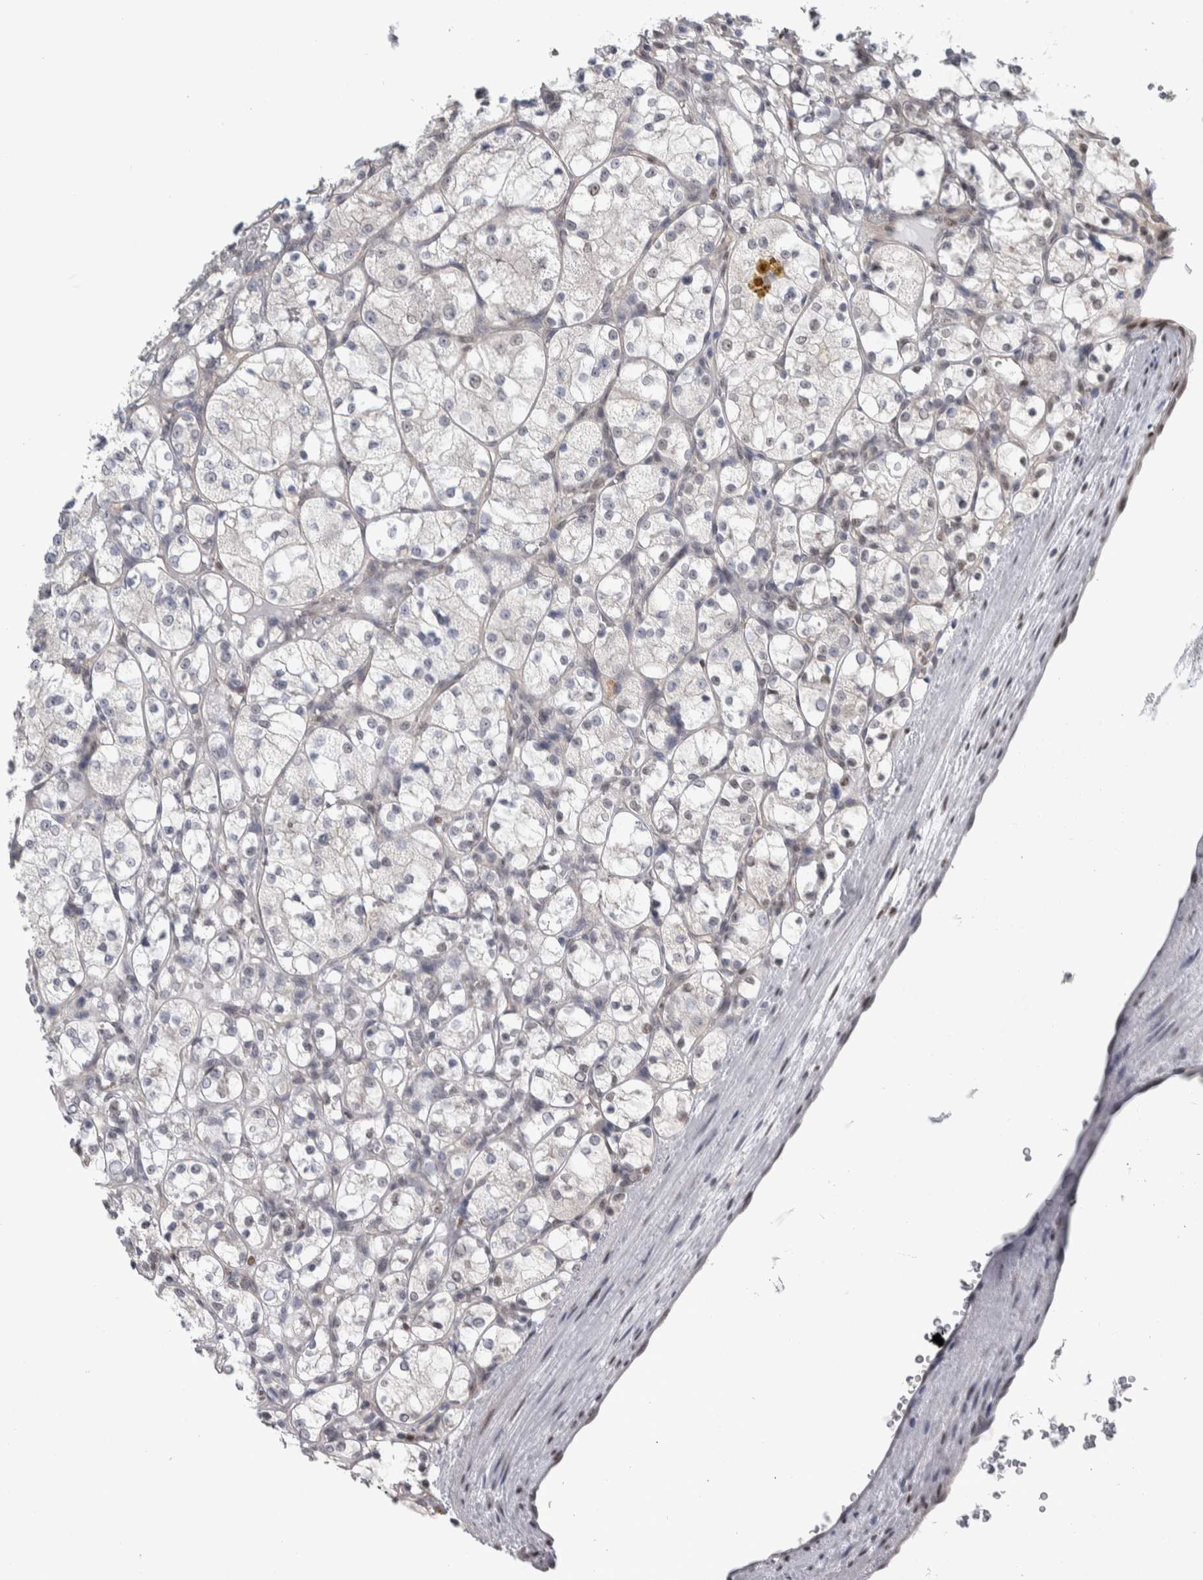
{"staining": {"intensity": "weak", "quantity": "<25%", "location": "nuclear"}, "tissue": "renal cancer", "cell_type": "Tumor cells", "image_type": "cancer", "snomed": [{"axis": "morphology", "description": "Adenocarcinoma, NOS"}, {"axis": "topography", "description": "Kidney"}], "caption": "This photomicrograph is of renal cancer stained with immunohistochemistry (IHC) to label a protein in brown with the nuclei are counter-stained blue. There is no staining in tumor cells.", "gene": "TAX1BP1", "patient": {"sex": "female", "age": 69}}